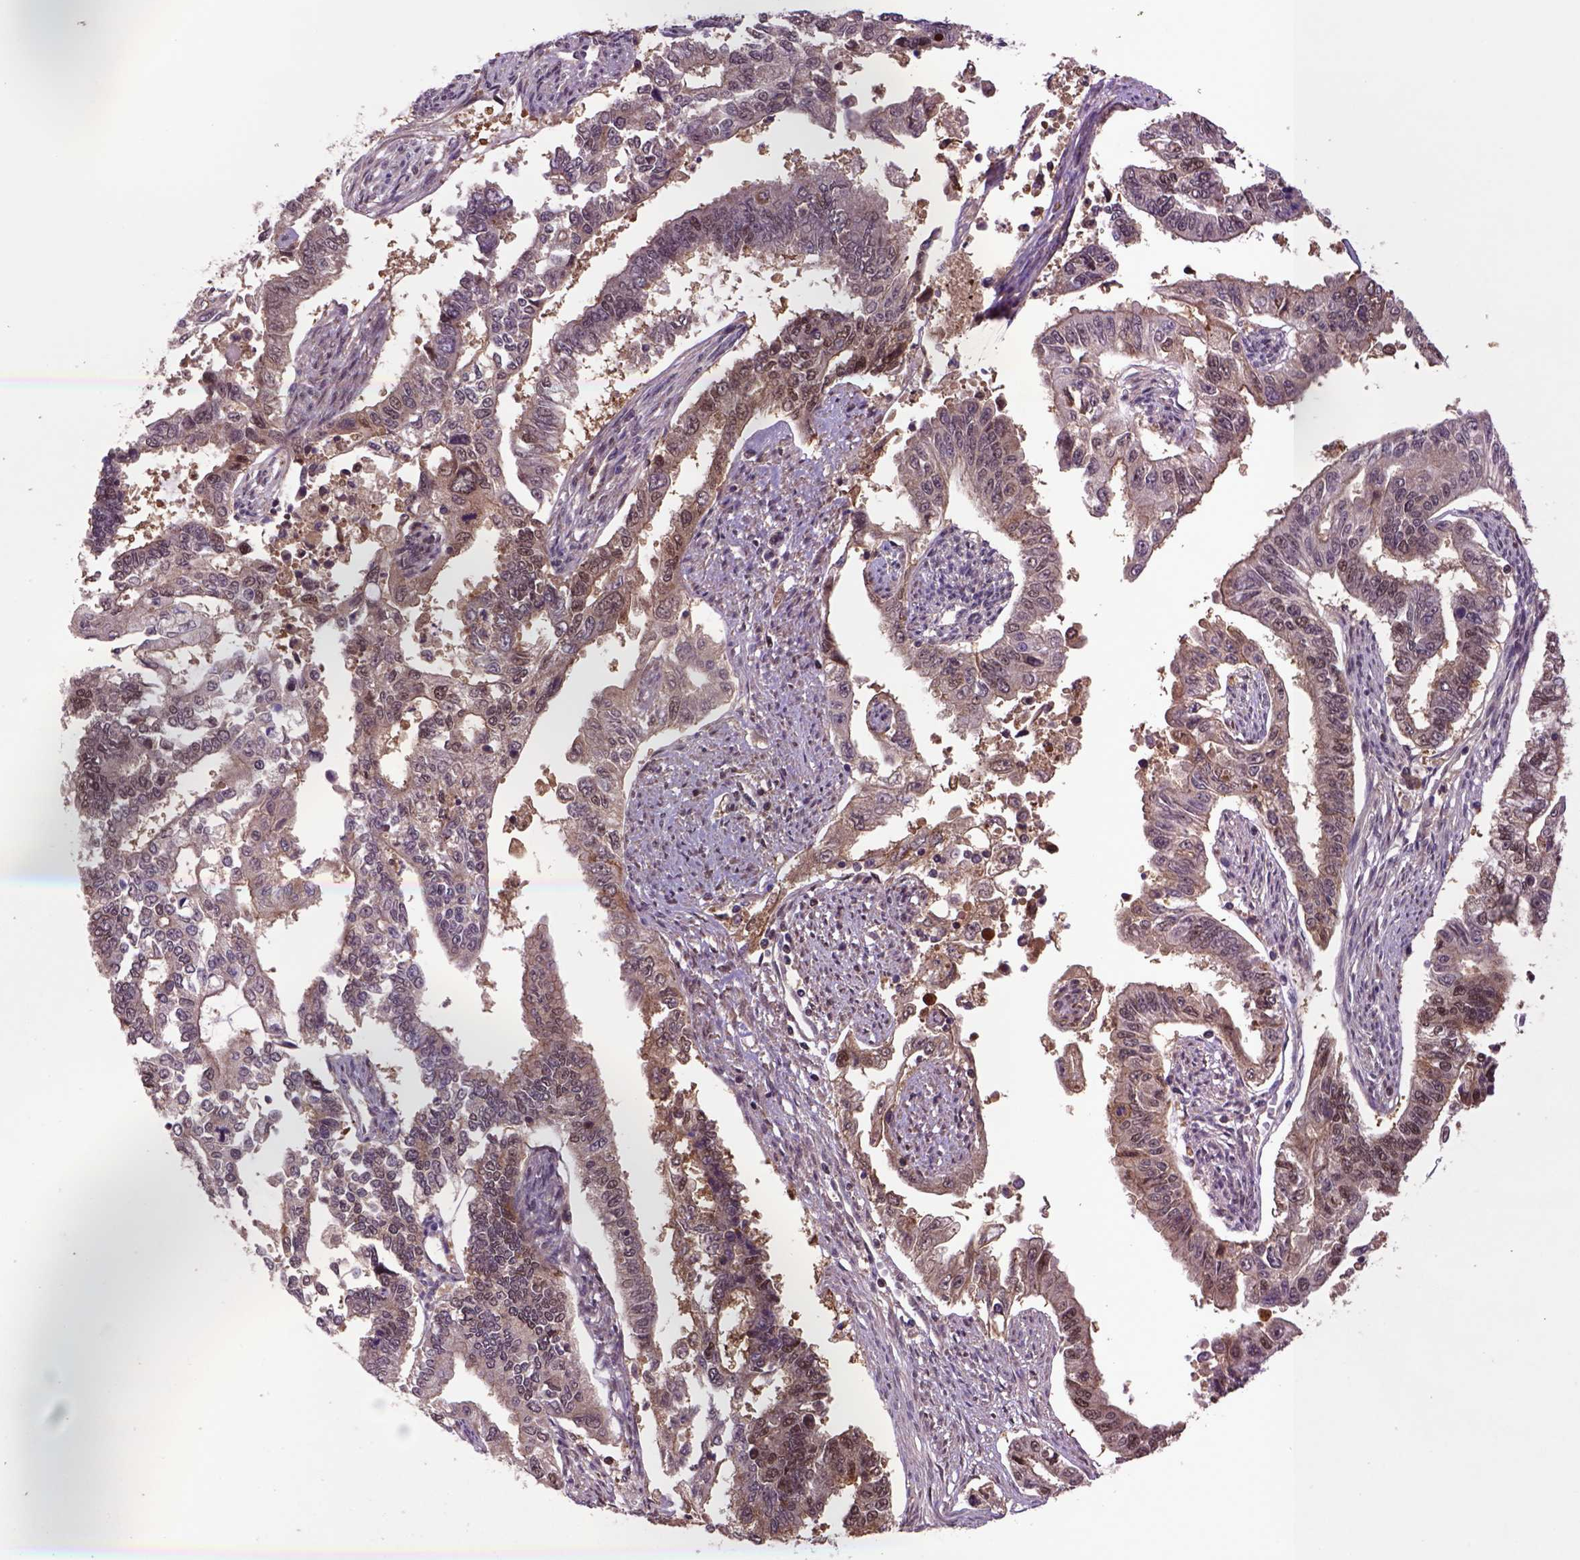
{"staining": {"intensity": "moderate", "quantity": ">75%", "location": "cytoplasmic/membranous,nuclear"}, "tissue": "endometrial cancer", "cell_type": "Tumor cells", "image_type": "cancer", "snomed": [{"axis": "morphology", "description": "Adenocarcinoma, NOS"}, {"axis": "topography", "description": "Uterus"}], "caption": "Endometrial cancer (adenocarcinoma) stained with DAB IHC demonstrates medium levels of moderate cytoplasmic/membranous and nuclear expression in about >75% of tumor cells. (Stains: DAB (3,3'-diaminobenzidine) in brown, nuclei in blue, Microscopy: brightfield microscopy at high magnification).", "gene": "HSPBP1", "patient": {"sex": "female", "age": 59}}